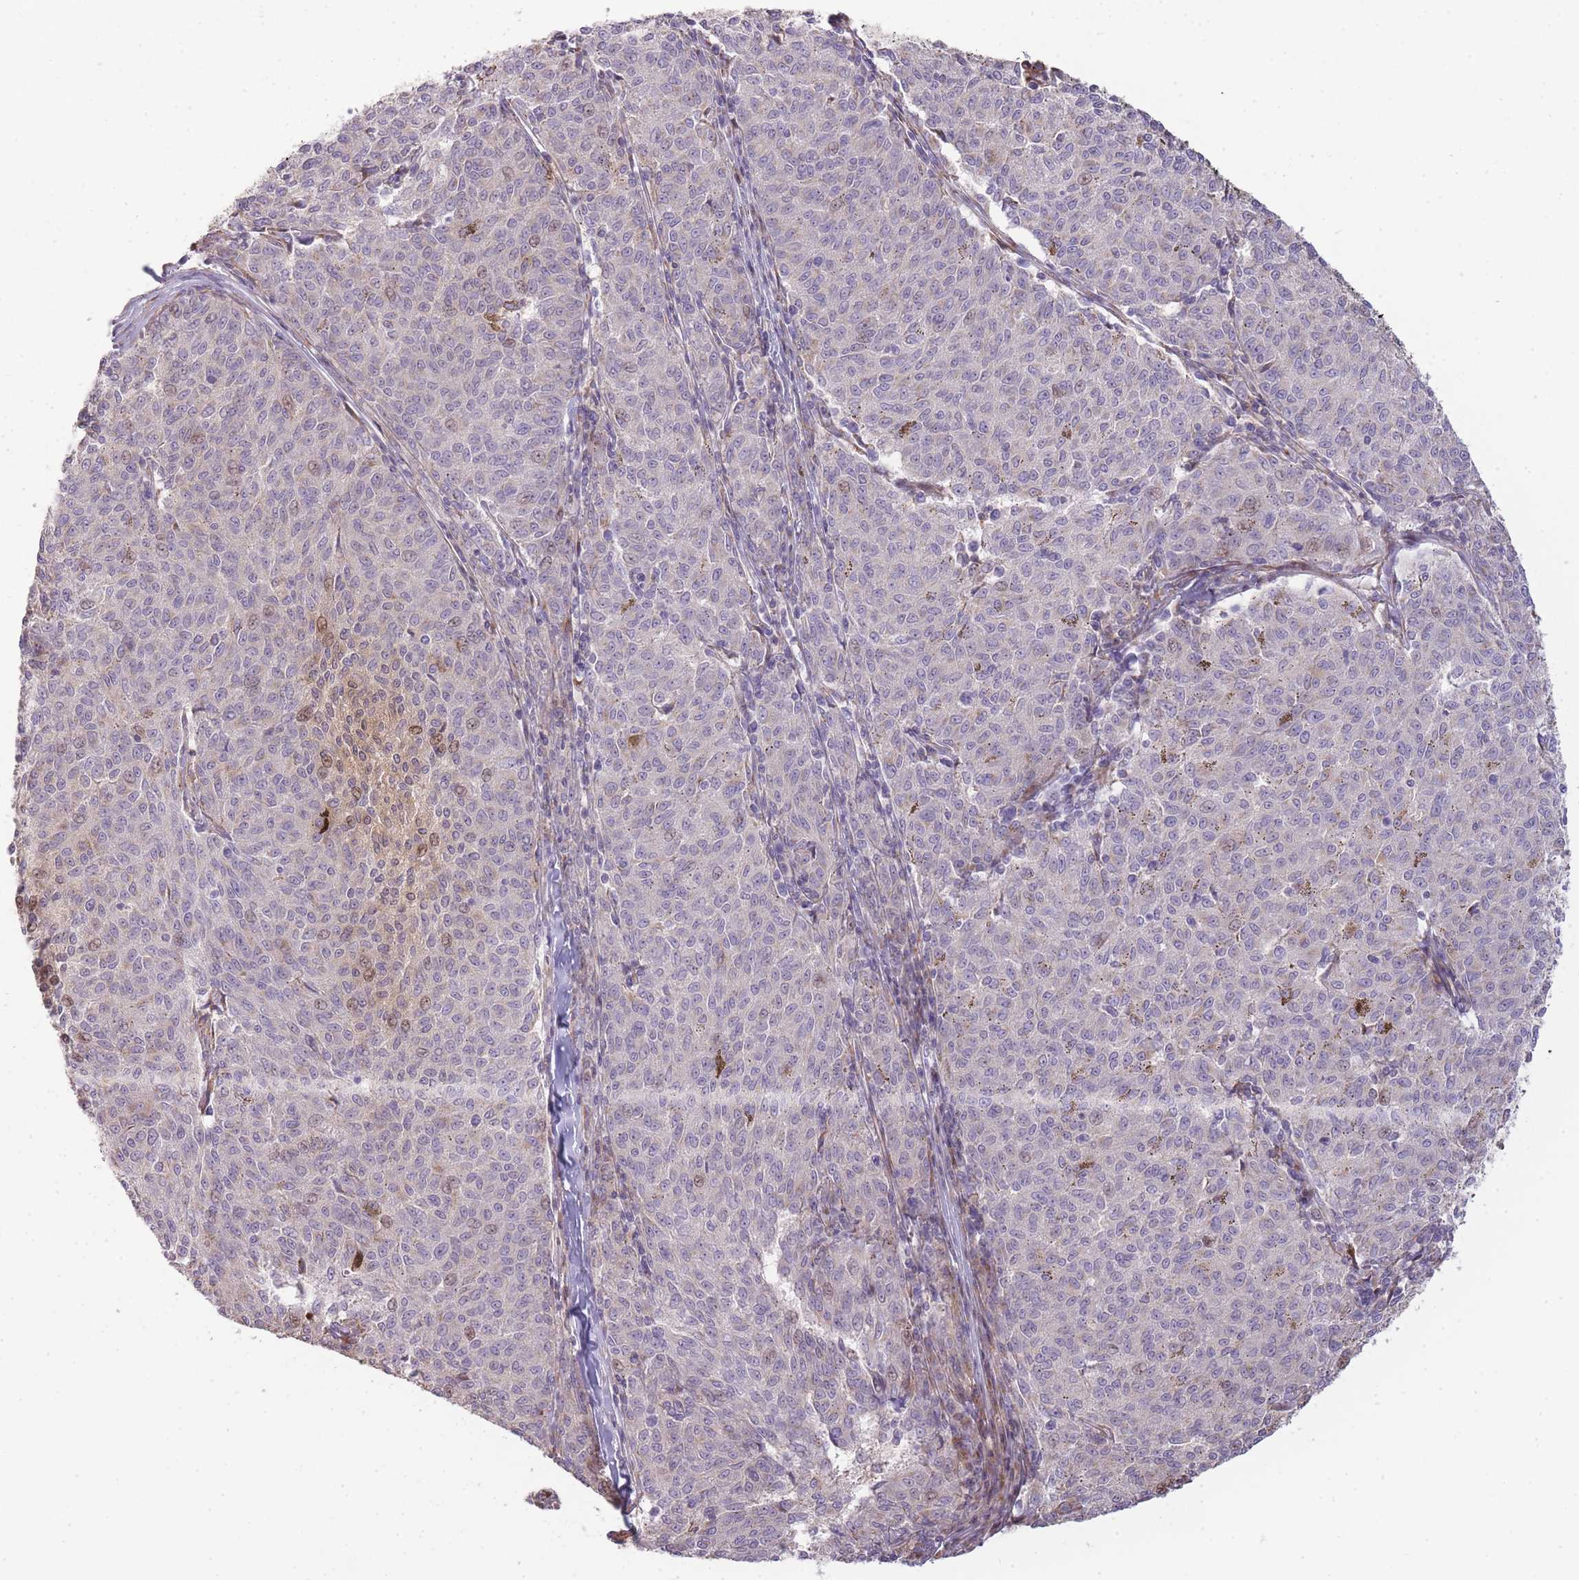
{"staining": {"intensity": "weak", "quantity": "<25%", "location": "cytoplasmic/membranous,nuclear"}, "tissue": "melanoma", "cell_type": "Tumor cells", "image_type": "cancer", "snomed": [{"axis": "morphology", "description": "Malignant melanoma, NOS"}, {"axis": "topography", "description": "Skin"}], "caption": "Immunohistochemistry (IHC) photomicrograph of neoplastic tissue: human malignant melanoma stained with DAB (3,3'-diaminobenzidine) reveals no significant protein expression in tumor cells.", "gene": "PPP3R2", "patient": {"sex": "female", "age": 72}}